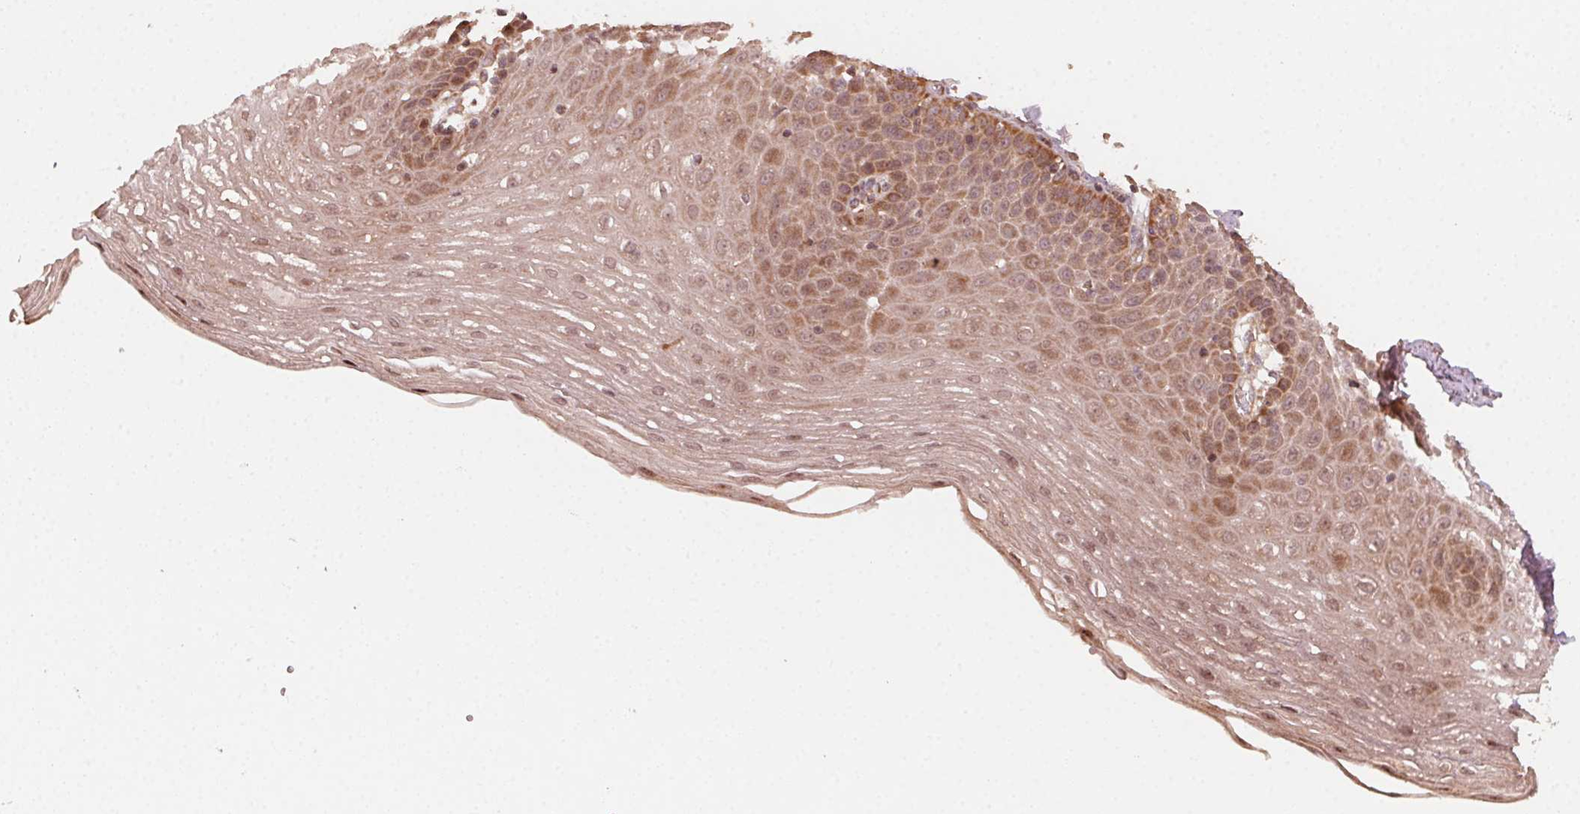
{"staining": {"intensity": "moderate", "quantity": "25%-75%", "location": "cytoplasmic/membranous"}, "tissue": "esophagus", "cell_type": "Squamous epithelial cells", "image_type": "normal", "snomed": [{"axis": "morphology", "description": "Normal tissue, NOS"}, {"axis": "topography", "description": "Esophagus"}], "caption": "Immunohistochemical staining of unremarkable human esophagus displays medium levels of moderate cytoplasmic/membranous positivity in about 25%-75% of squamous epithelial cells.", "gene": "WBP2", "patient": {"sex": "female", "age": 81}}